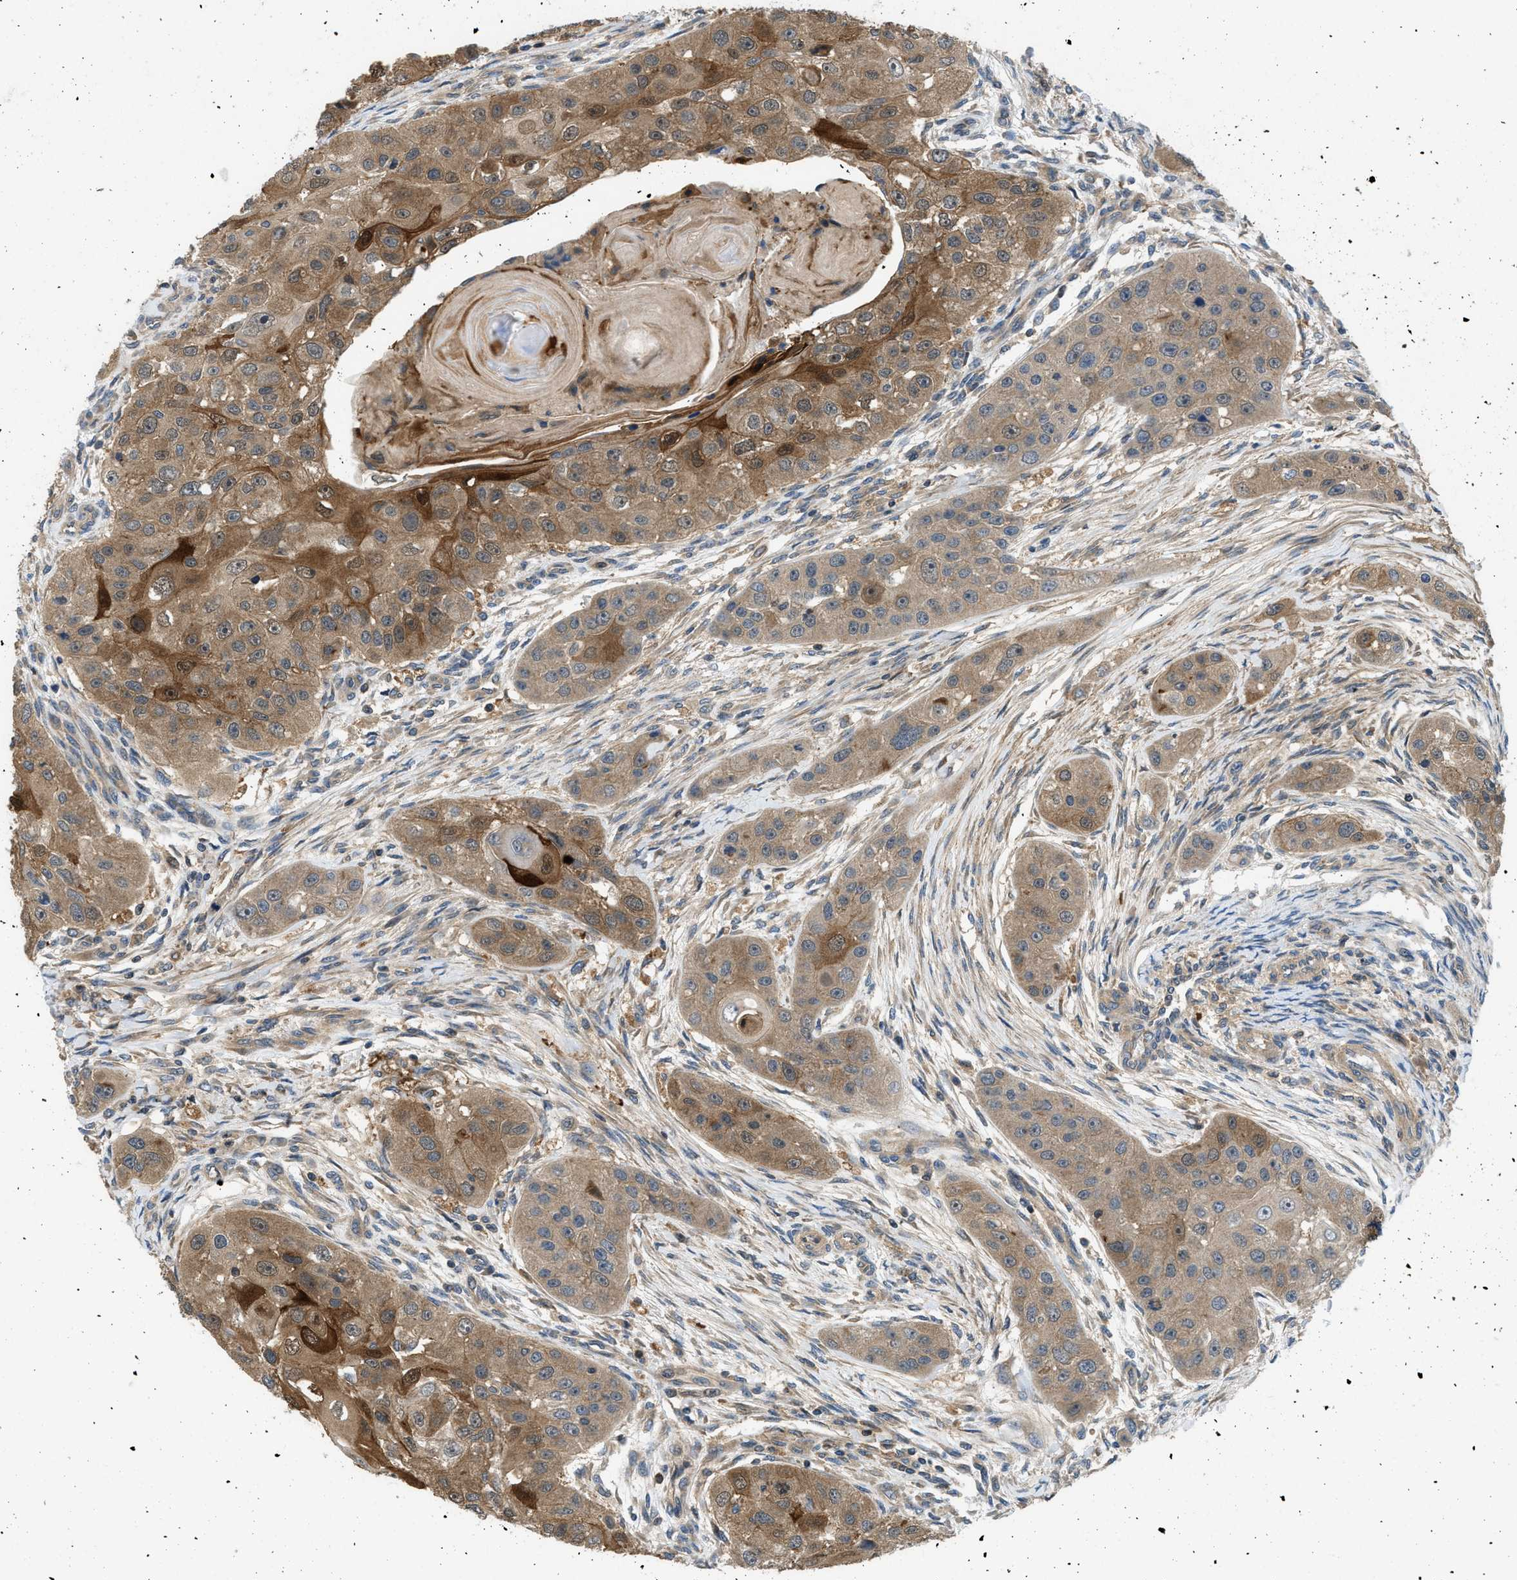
{"staining": {"intensity": "moderate", "quantity": ">75%", "location": "cytoplasmic/membranous"}, "tissue": "head and neck cancer", "cell_type": "Tumor cells", "image_type": "cancer", "snomed": [{"axis": "morphology", "description": "Normal tissue, NOS"}, {"axis": "morphology", "description": "Squamous cell carcinoma, NOS"}, {"axis": "topography", "description": "Skeletal muscle"}, {"axis": "topography", "description": "Head-Neck"}], "caption": "Head and neck squamous cell carcinoma stained with DAB immunohistochemistry demonstrates medium levels of moderate cytoplasmic/membranous expression in approximately >75% of tumor cells. (DAB IHC with brightfield microscopy, high magnification).", "gene": "GPR31", "patient": {"sex": "male", "age": 51}}